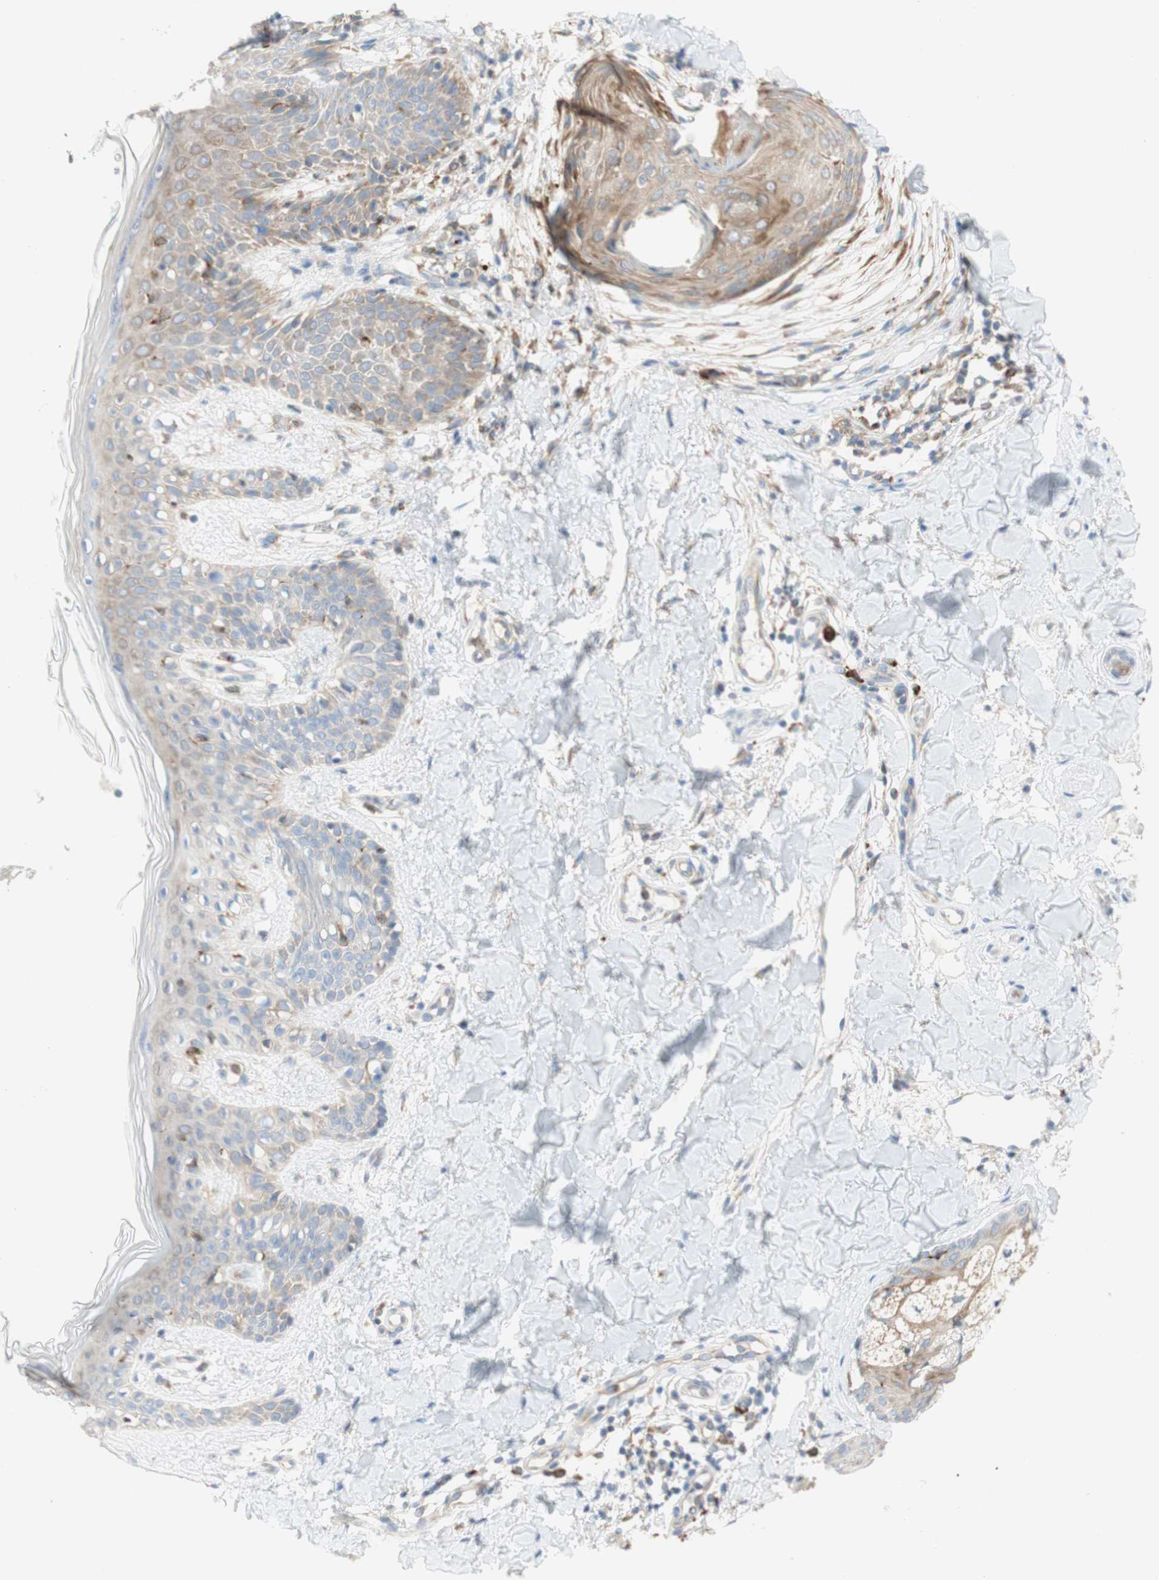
{"staining": {"intensity": "weak", "quantity": ">75%", "location": "cytoplasmic/membranous"}, "tissue": "skin", "cell_type": "Fibroblasts", "image_type": "normal", "snomed": [{"axis": "morphology", "description": "Normal tissue, NOS"}, {"axis": "topography", "description": "Skin"}], "caption": "A high-resolution image shows immunohistochemistry staining of normal skin, which shows weak cytoplasmic/membranous staining in approximately >75% of fibroblasts.", "gene": "MANF", "patient": {"sex": "male", "age": 16}}